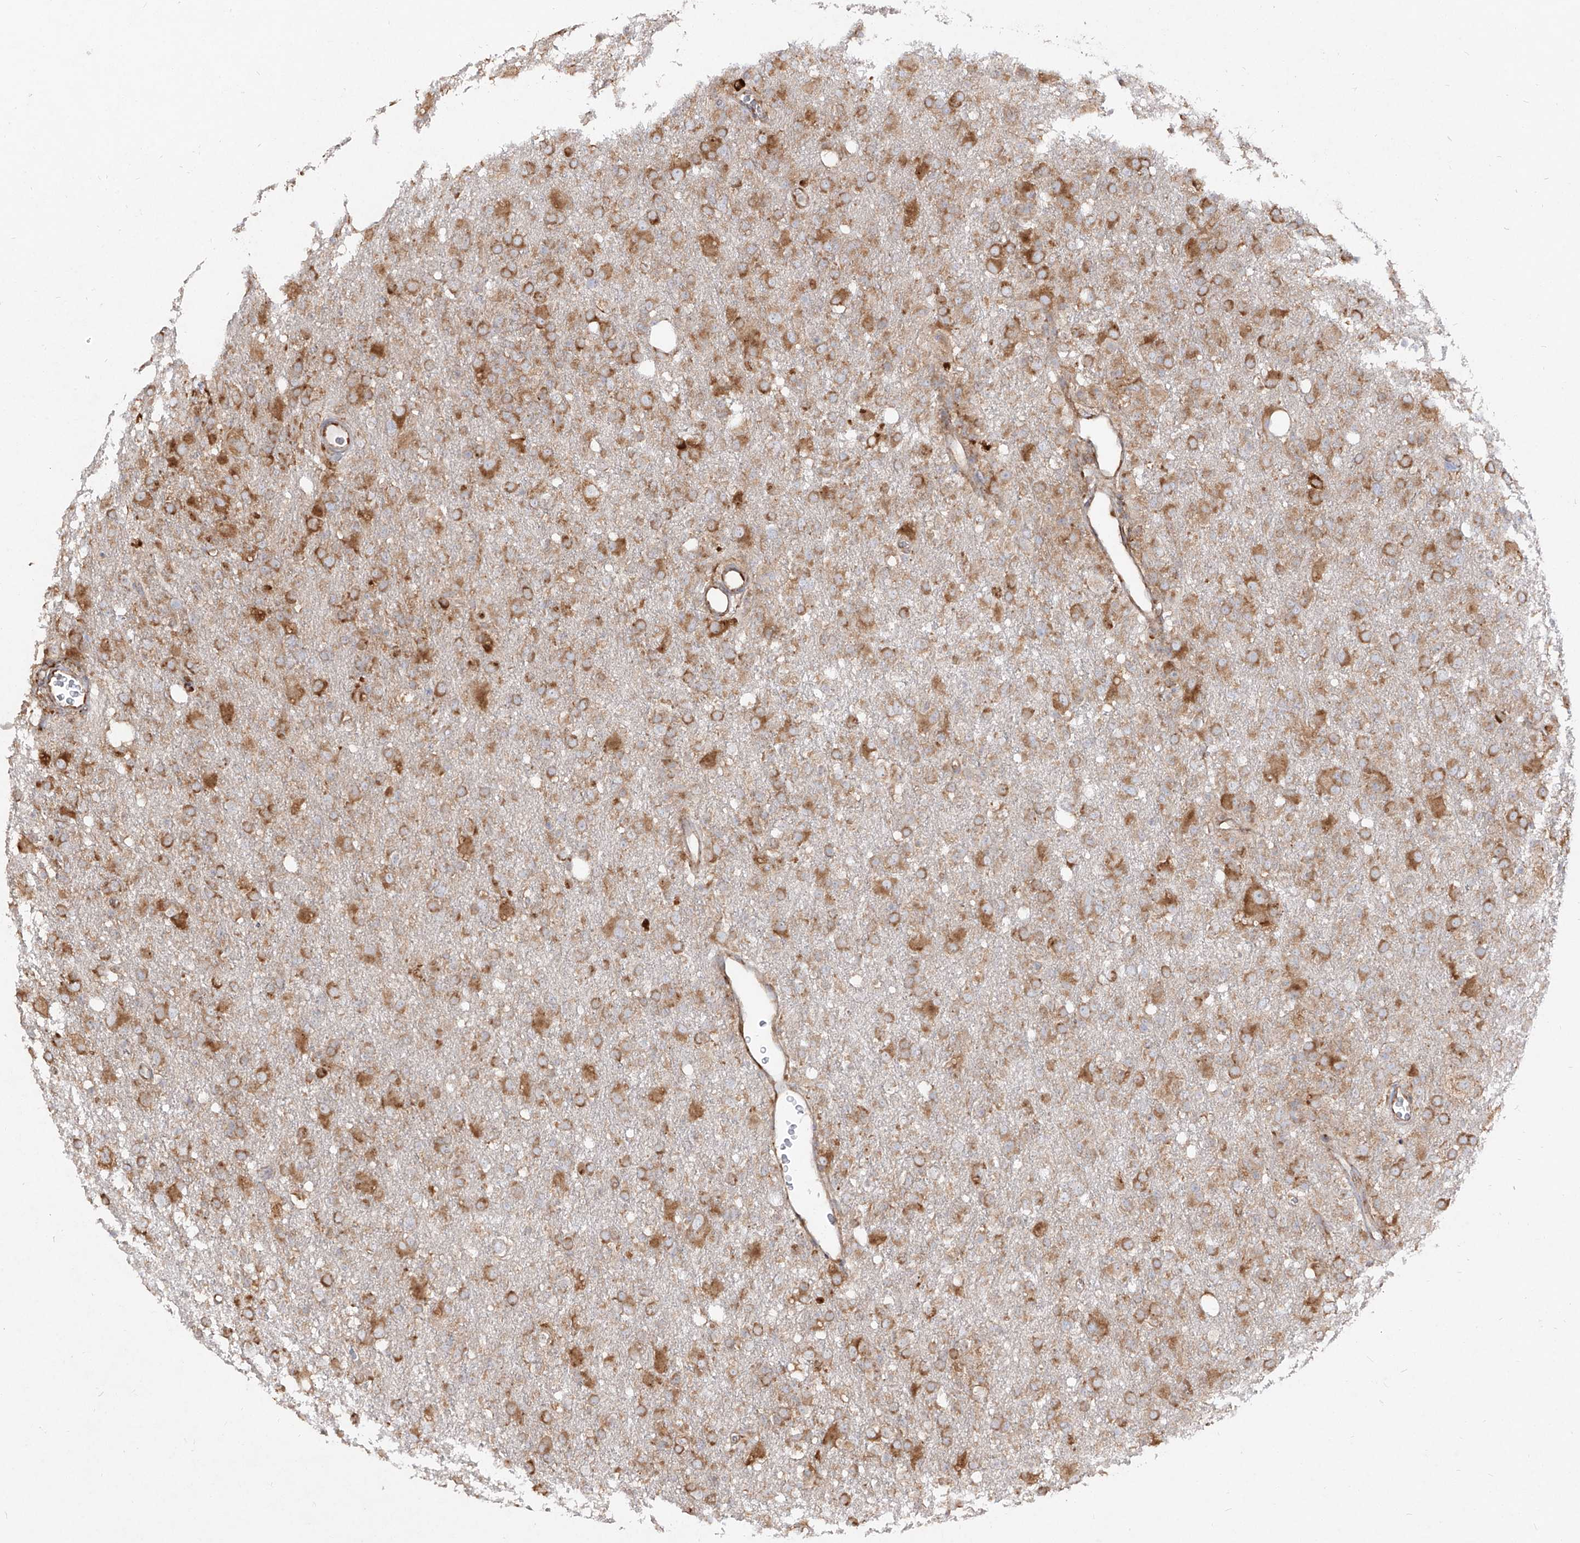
{"staining": {"intensity": "moderate", "quantity": ">75%", "location": "cytoplasmic/membranous"}, "tissue": "glioma", "cell_type": "Tumor cells", "image_type": "cancer", "snomed": [{"axis": "morphology", "description": "Glioma, malignant, High grade"}, {"axis": "topography", "description": "Brain"}], "caption": "High-power microscopy captured an immunohistochemistry micrograph of glioma, revealing moderate cytoplasmic/membranous positivity in approximately >75% of tumor cells.", "gene": "RPS25", "patient": {"sex": "female", "age": 57}}